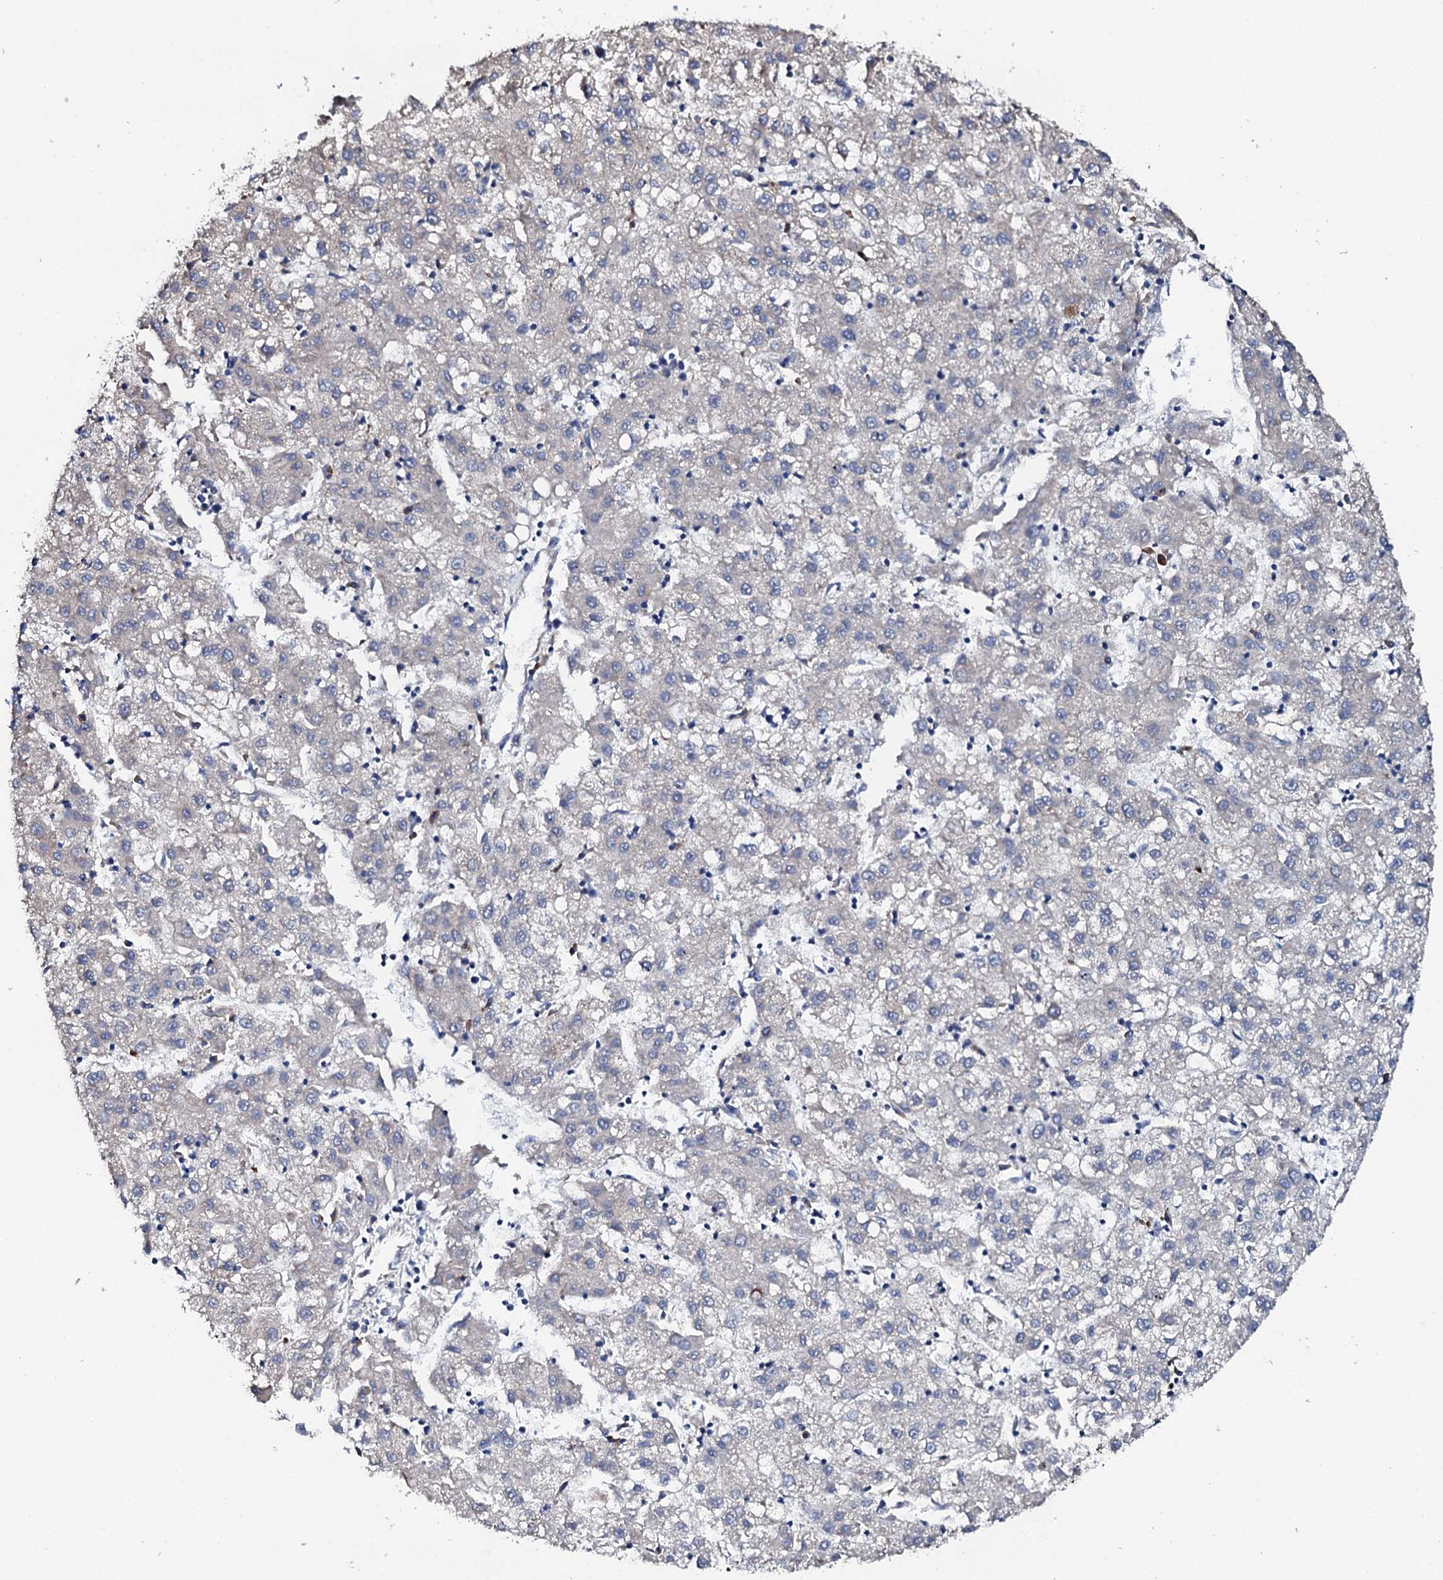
{"staining": {"intensity": "negative", "quantity": "none", "location": "none"}, "tissue": "liver cancer", "cell_type": "Tumor cells", "image_type": "cancer", "snomed": [{"axis": "morphology", "description": "Carcinoma, Hepatocellular, NOS"}, {"axis": "topography", "description": "Liver"}], "caption": "This is an IHC photomicrograph of liver cancer. There is no positivity in tumor cells.", "gene": "LIPT2", "patient": {"sex": "male", "age": 72}}